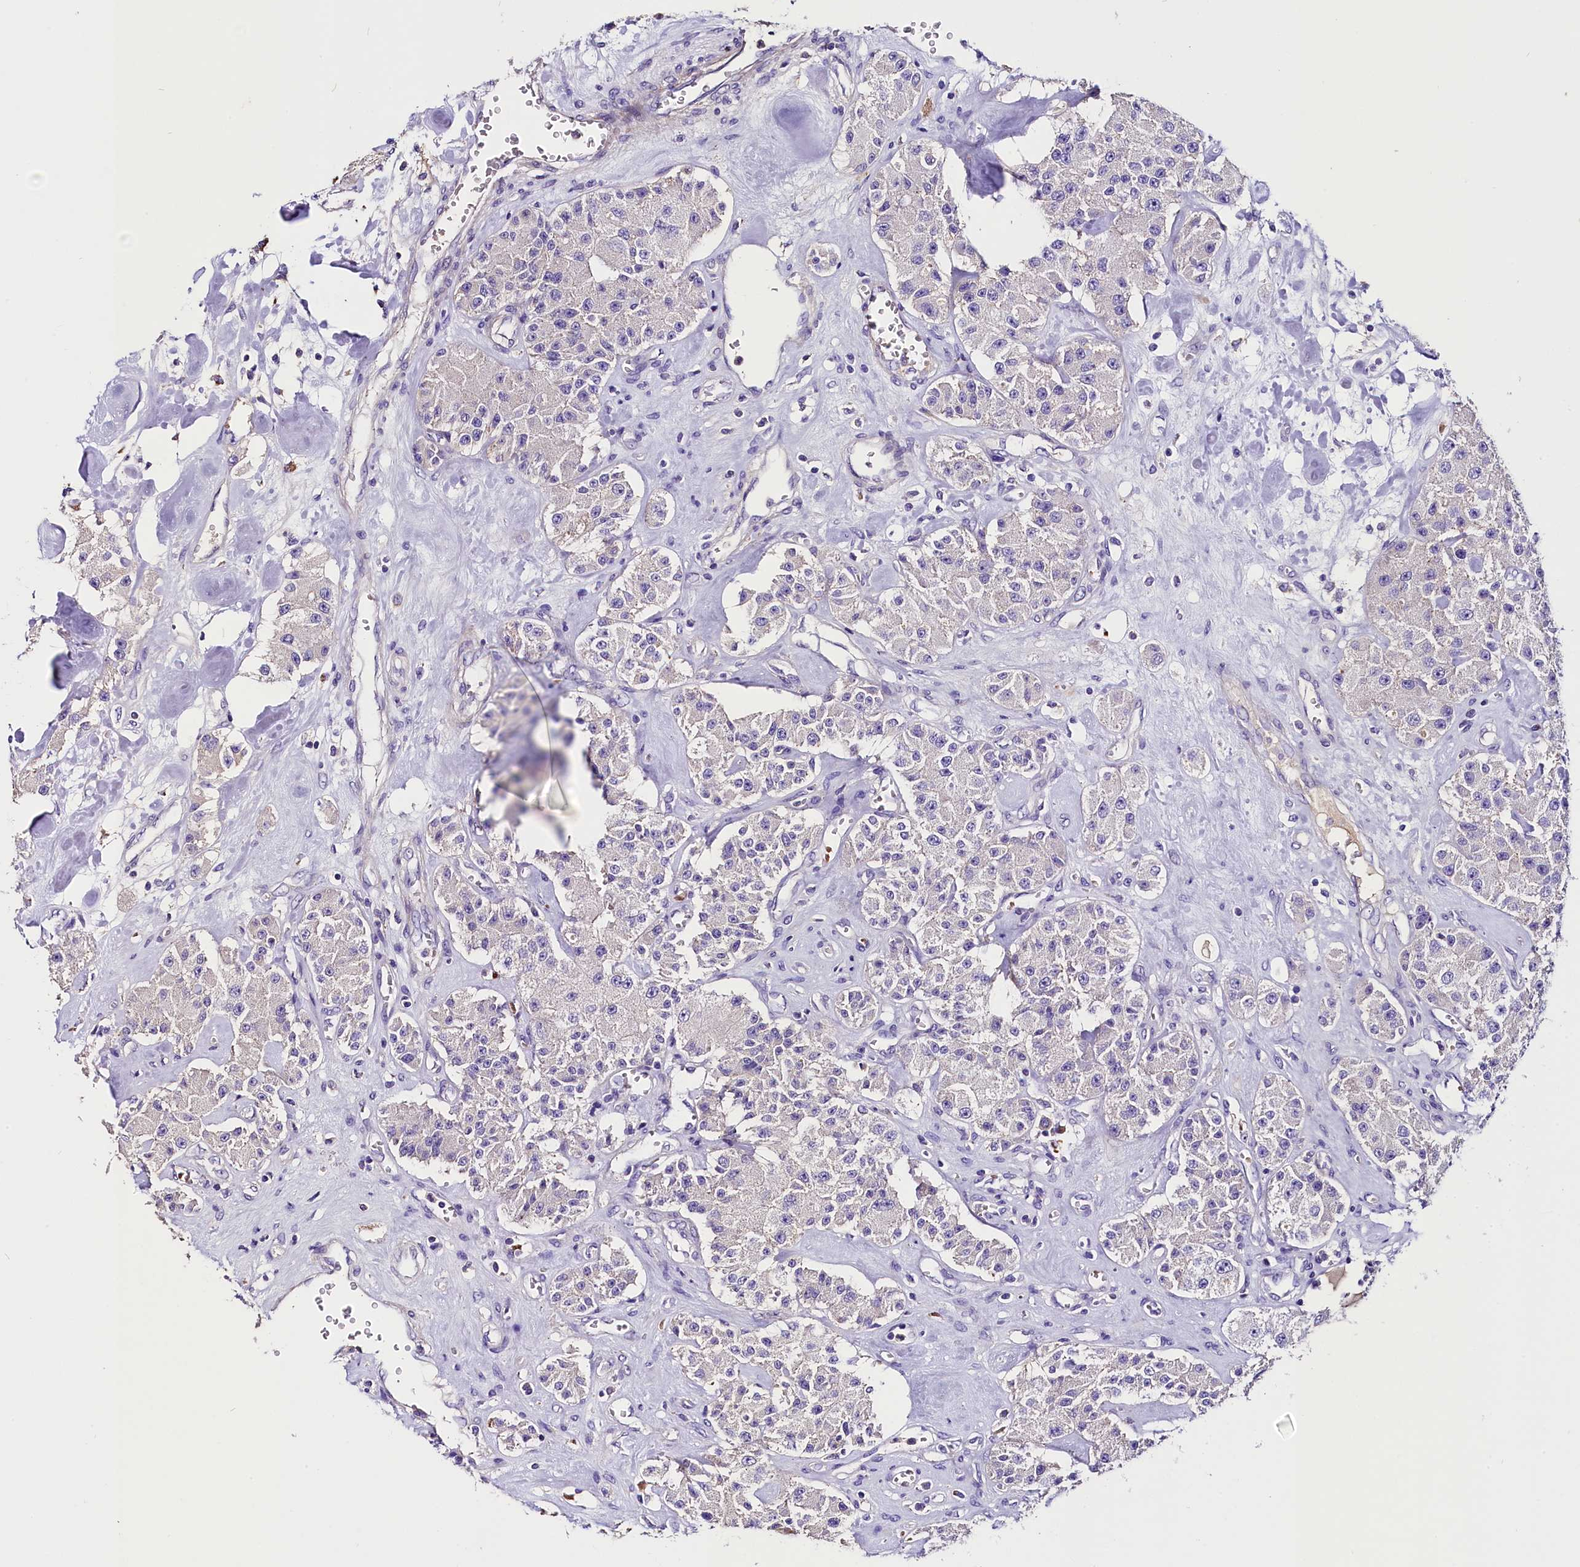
{"staining": {"intensity": "negative", "quantity": "none", "location": "none"}, "tissue": "carcinoid", "cell_type": "Tumor cells", "image_type": "cancer", "snomed": [{"axis": "morphology", "description": "Carcinoid, malignant, NOS"}, {"axis": "topography", "description": "Pancreas"}], "caption": "IHC micrograph of neoplastic tissue: human carcinoid (malignant) stained with DAB (3,3'-diaminobenzidine) reveals no significant protein expression in tumor cells.", "gene": "MEX3B", "patient": {"sex": "male", "age": 41}}